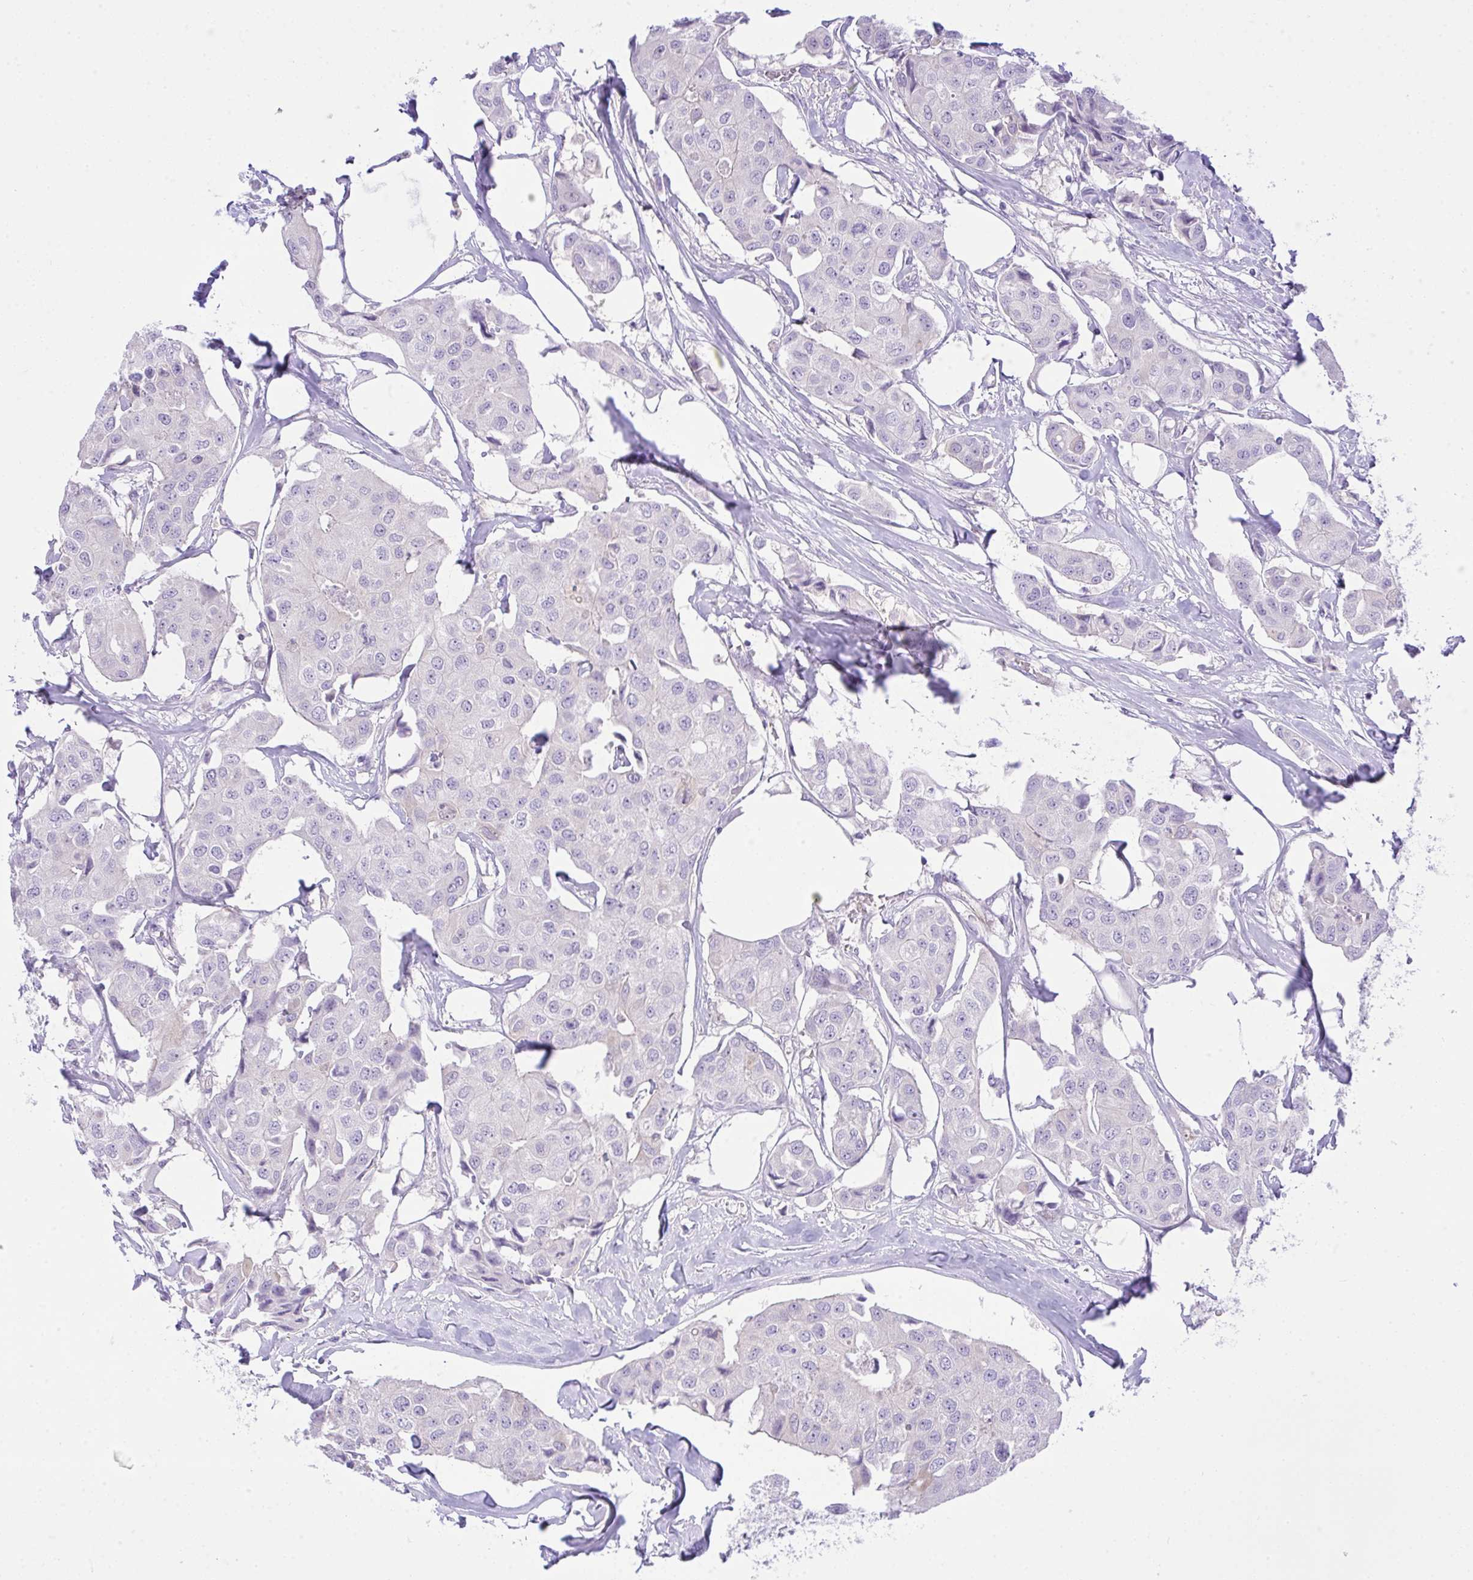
{"staining": {"intensity": "negative", "quantity": "none", "location": "none"}, "tissue": "breast cancer", "cell_type": "Tumor cells", "image_type": "cancer", "snomed": [{"axis": "morphology", "description": "Duct carcinoma"}, {"axis": "topography", "description": "Breast"}, {"axis": "topography", "description": "Lymph node"}], "caption": "Breast invasive ductal carcinoma stained for a protein using immunohistochemistry shows no positivity tumor cells.", "gene": "ZNF101", "patient": {"sex": "female", "age": 80}}